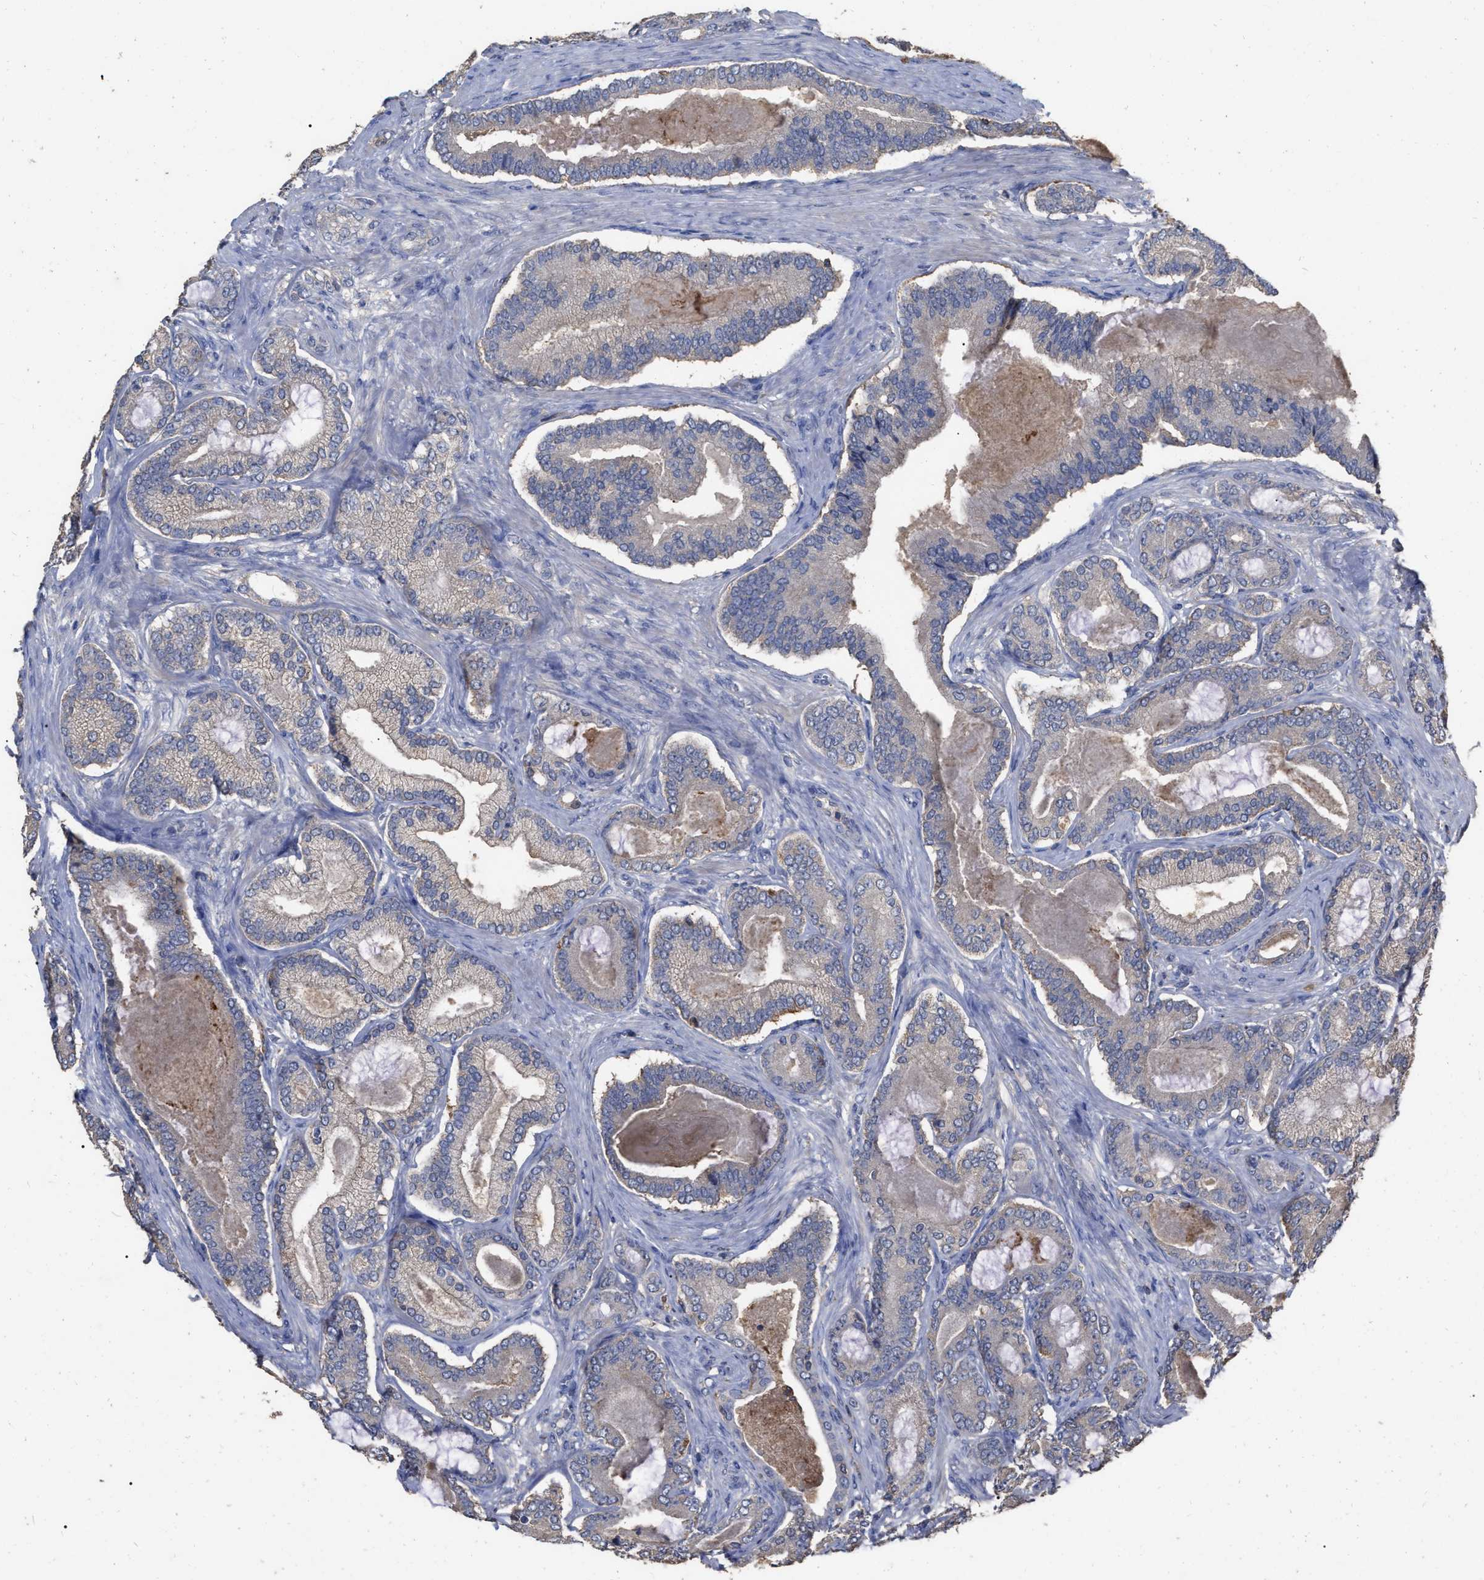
{"staining": {"intensity": "weak", "quantity": "<25%", "location": "cytoplasmic/membranous"}, "tissue": "prostate cancer", "cell_type": "Tumor cells", "image_type": "cancer", "snomed": [{"axis": "morphology", "description": "Adenocarcinoma, High grade"}, {"axis": "topography", "description": "Prostate"}], "caption": "Immunohistochemical staining of human prostate cancer displays no significant positivity in tumor cells.", "gene": "GPR179", "patient": {"sex": "male", "age": 60}}